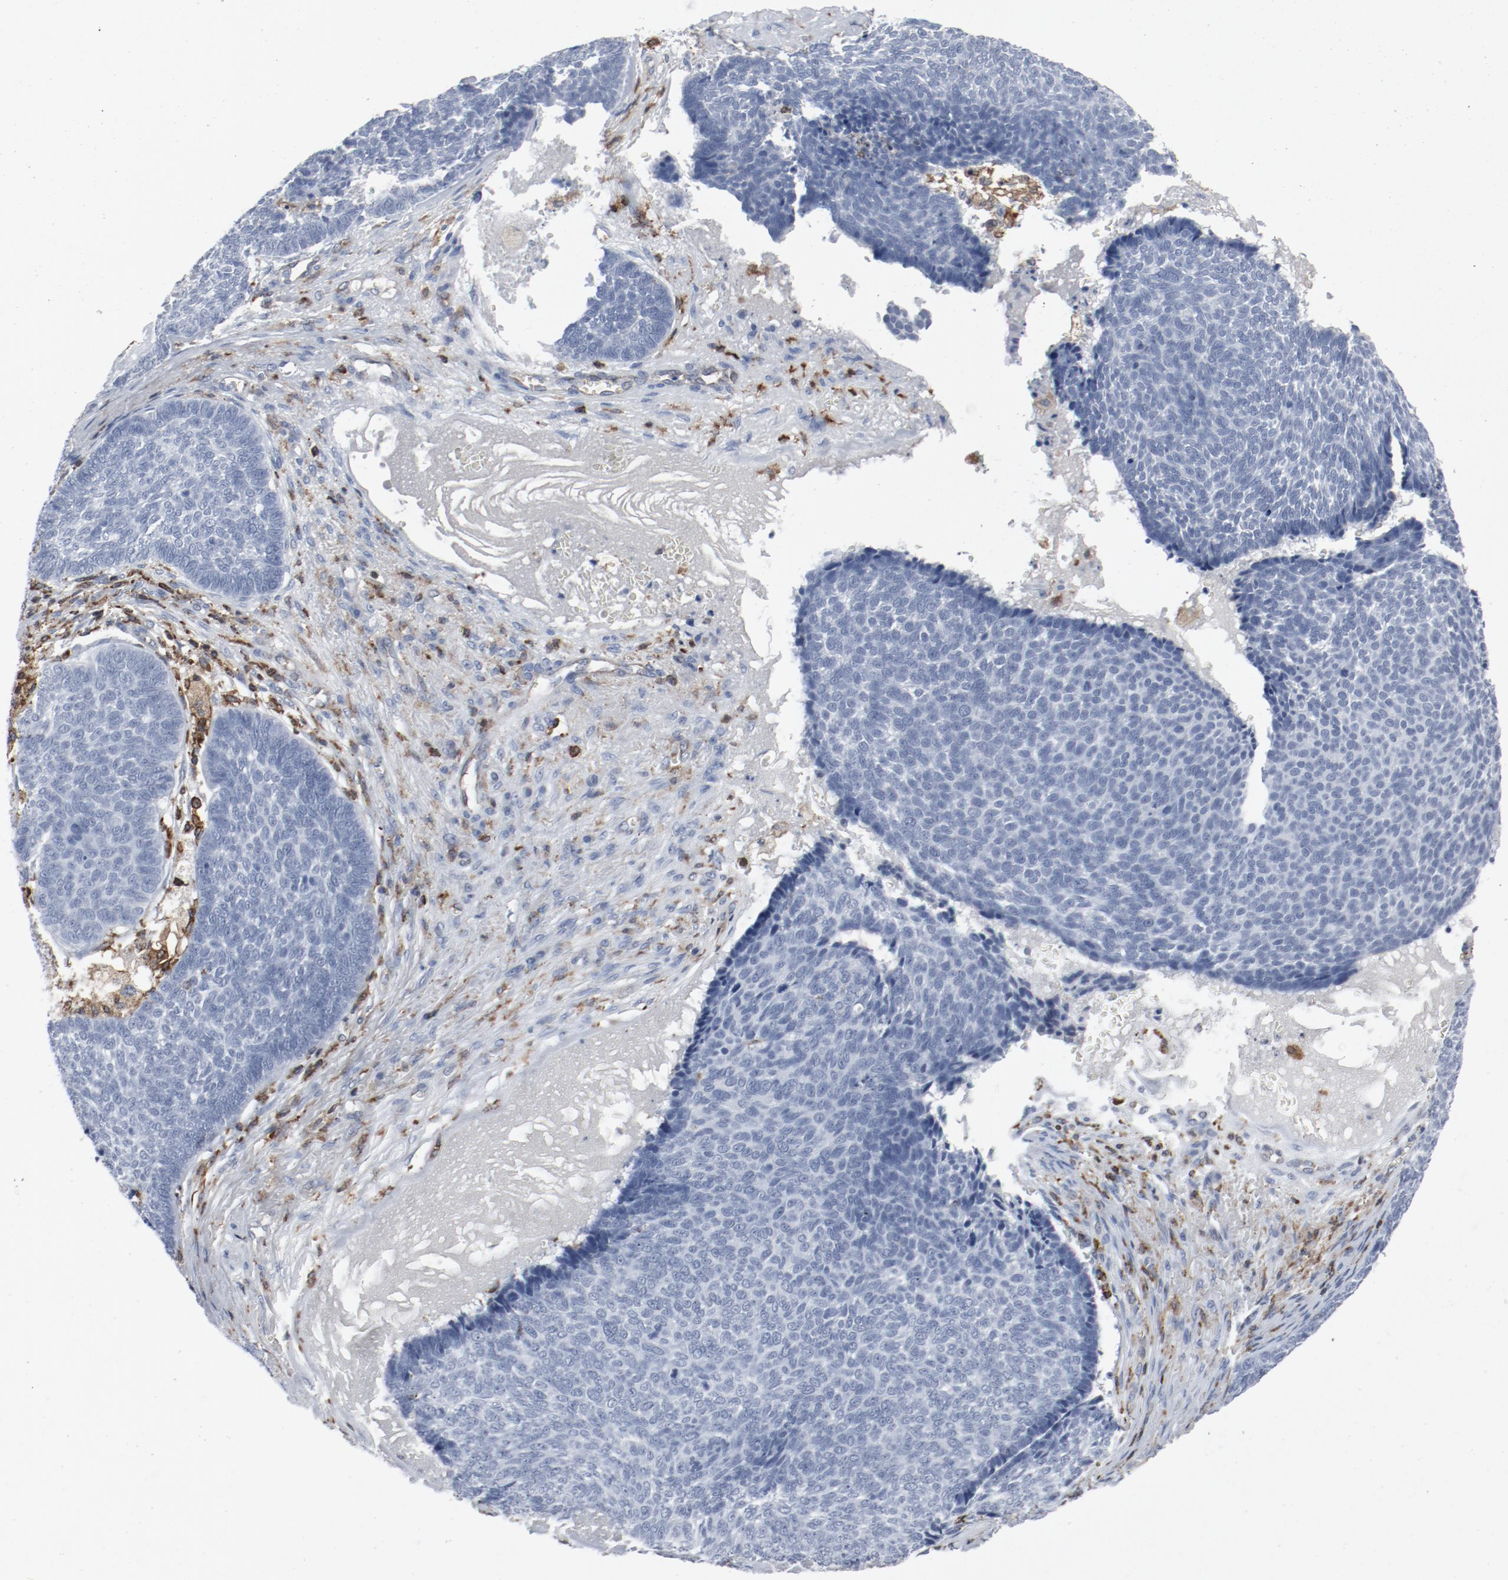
{"staining": {"intensity": "negative", "quantity": "none", "location": "none"}, "tissue": "skin cancer", "cell_type": "Tumor cells", "image_type": "cancer", "snomed": [{"axis": "morphology", "description": "Basal cell carcinoma"}, {"axis": "topography", "description": "Skin"}], "caption": "This is an immunohistochemistry (IHC) image of skin cancer. There is no positivity in tumor cells.", "gene": "LCP2", "patient": {"sex": "male", "age": 84}}